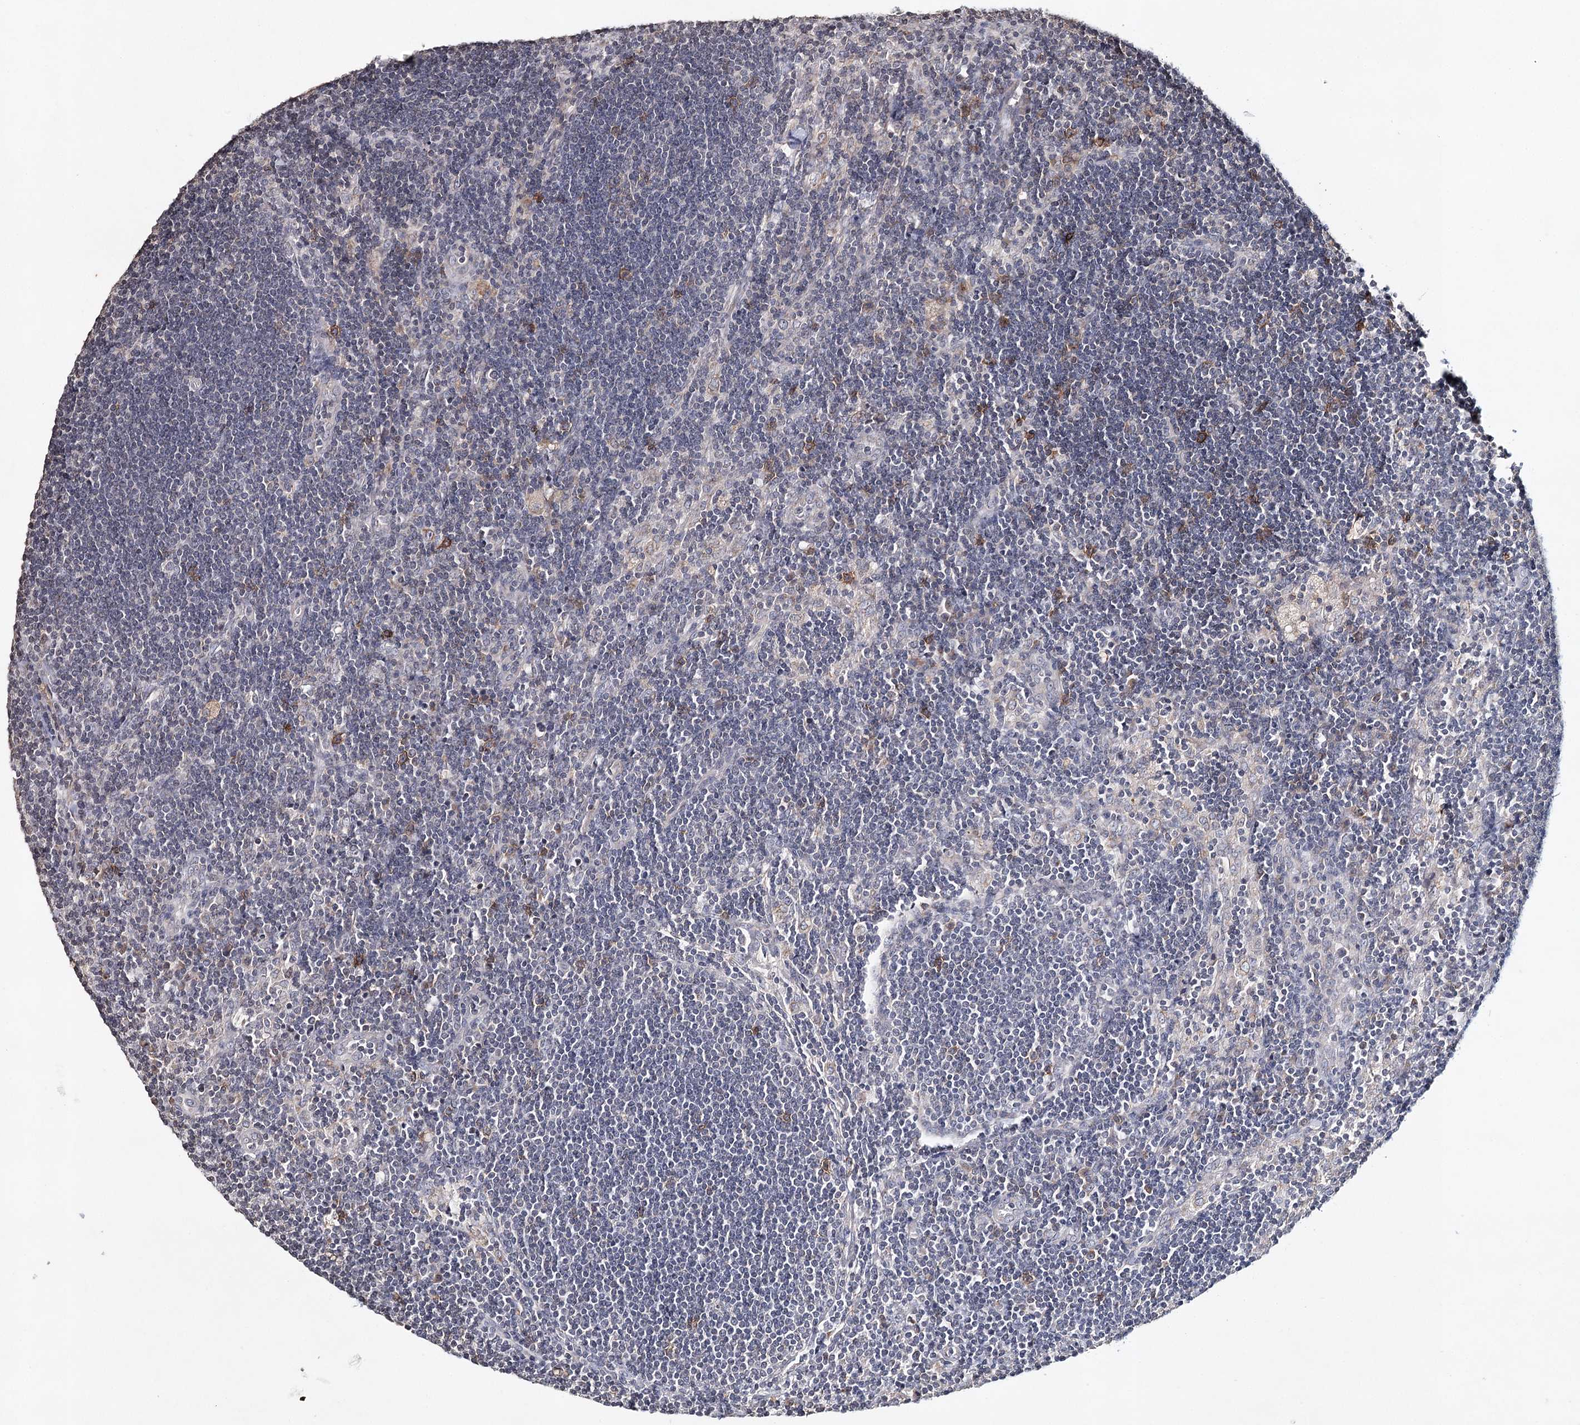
{"staining": {"intensity": "strong", "quantity": "<25%", "location": "cytoplasmic/membranous"}, "tissue": "lymph node", "cell_type": "Germinal center cells", "image_type": "normal", "snomed": [{"axis": "morphology", "description": "Normal tissue, NOS"}, {"axis": "topography", "description": "Lymph node"}], "caption": "Immunohistochemical staining of unremarkable human lymph node reveals <25% levels of strong cytoplasmic/membranous protein positivity in about <25% of germinal center cells. (DAB IHC, brown staining for protein, blue staining for nuclei).", "gene": "ICOS", "patient": {"sex": "male", "age": 24}}